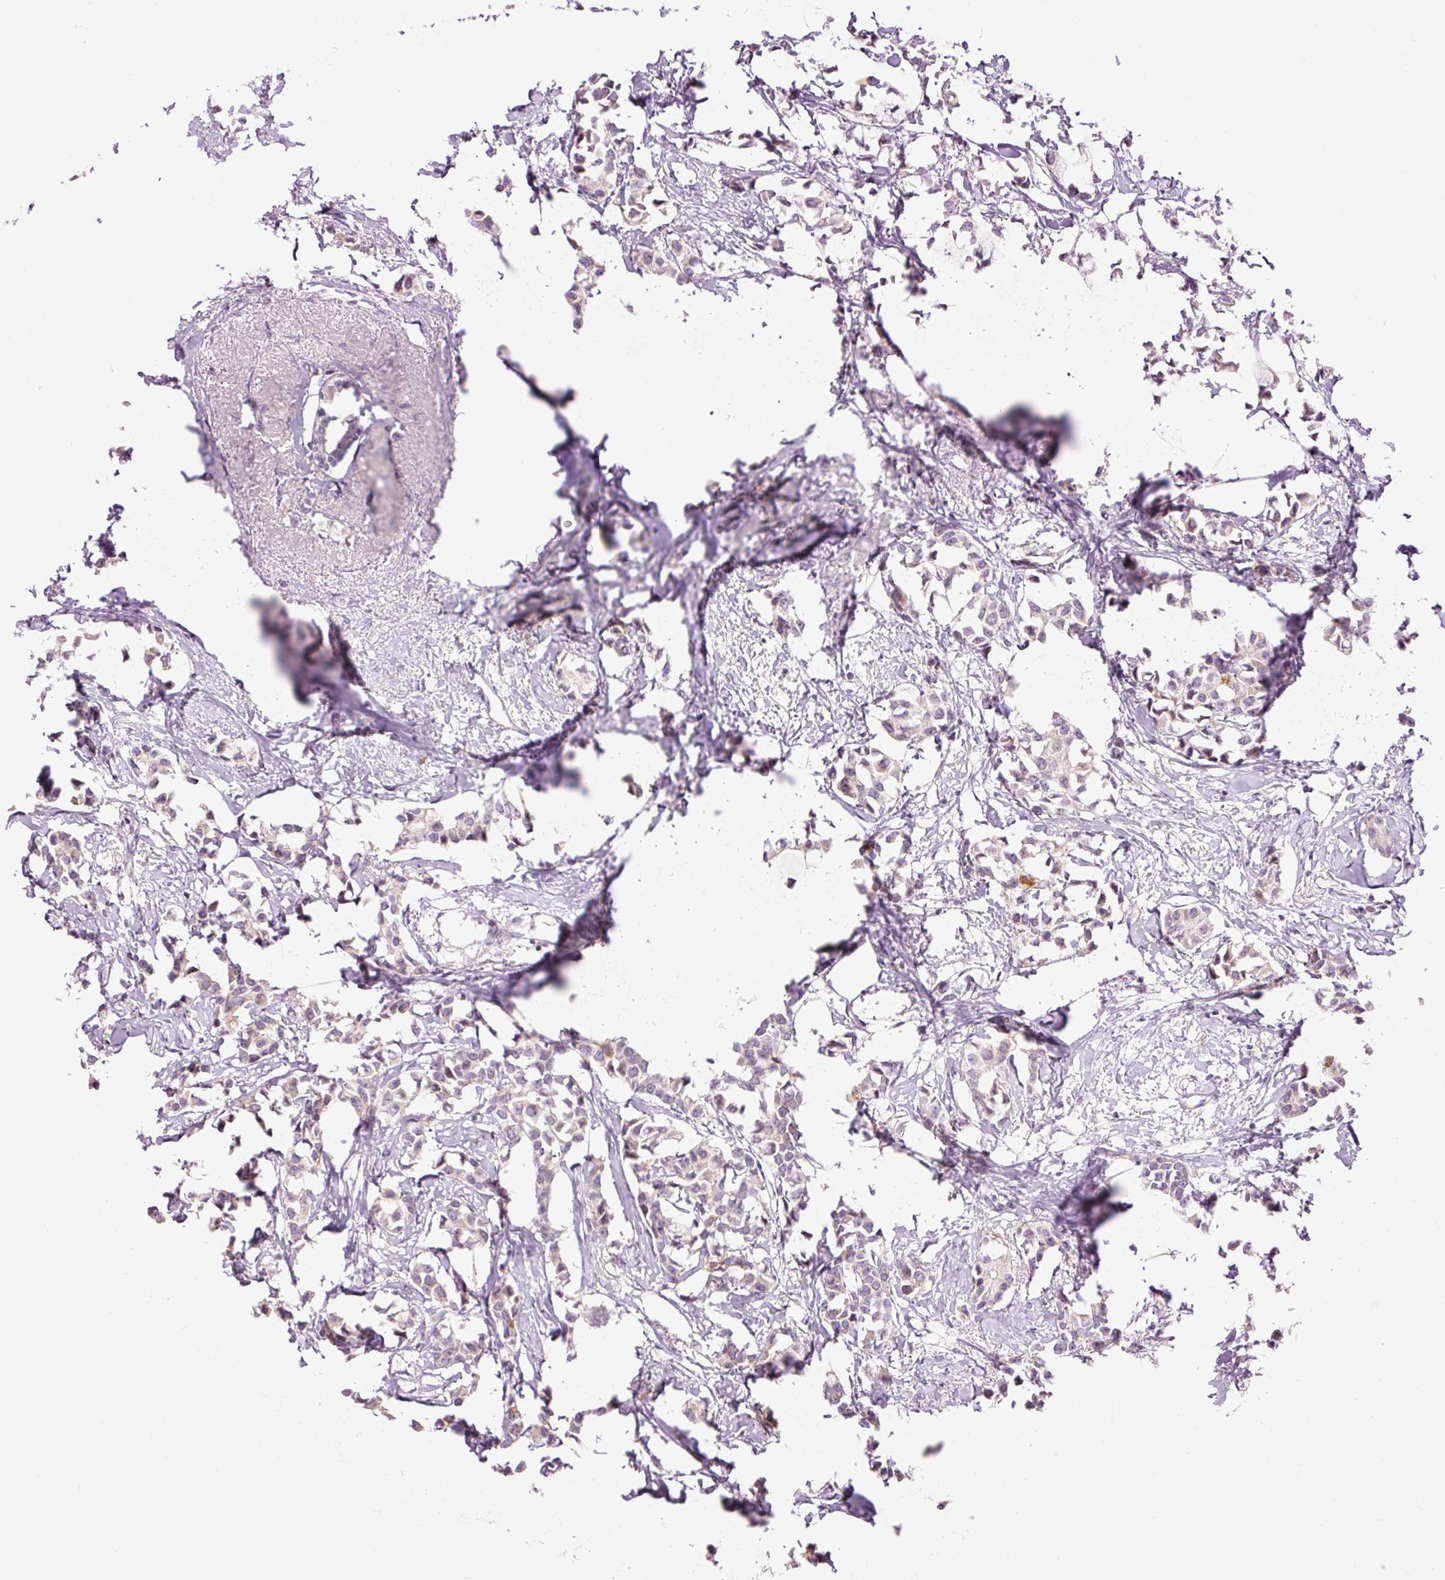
{"staining": {"intensity": "weak", "quantity": "25%-75%", "location": "cytoplasmic/membranous"}, "tissue": "breast cancer", "cell_type": "Tumor cells", "image_type": "cancer", "snomed": [{"axis": "morphology", "description": "Duct carcinoma"}, {"axis": "topography", "description": "Breast"}], "caption": "Protein staining reveals weak cytoplasmic/membranous staining in about 25%-75% of tumor cells in breast invasive ductal carcinoma. Using DAB (3,3'-diaminobenzidine) (brown) and hematoxylin (blue) stains, captured at high magnification using brightfield microscopy.", "gene": "ABHD11", "patient": {"sex": "female", "age": 73}}